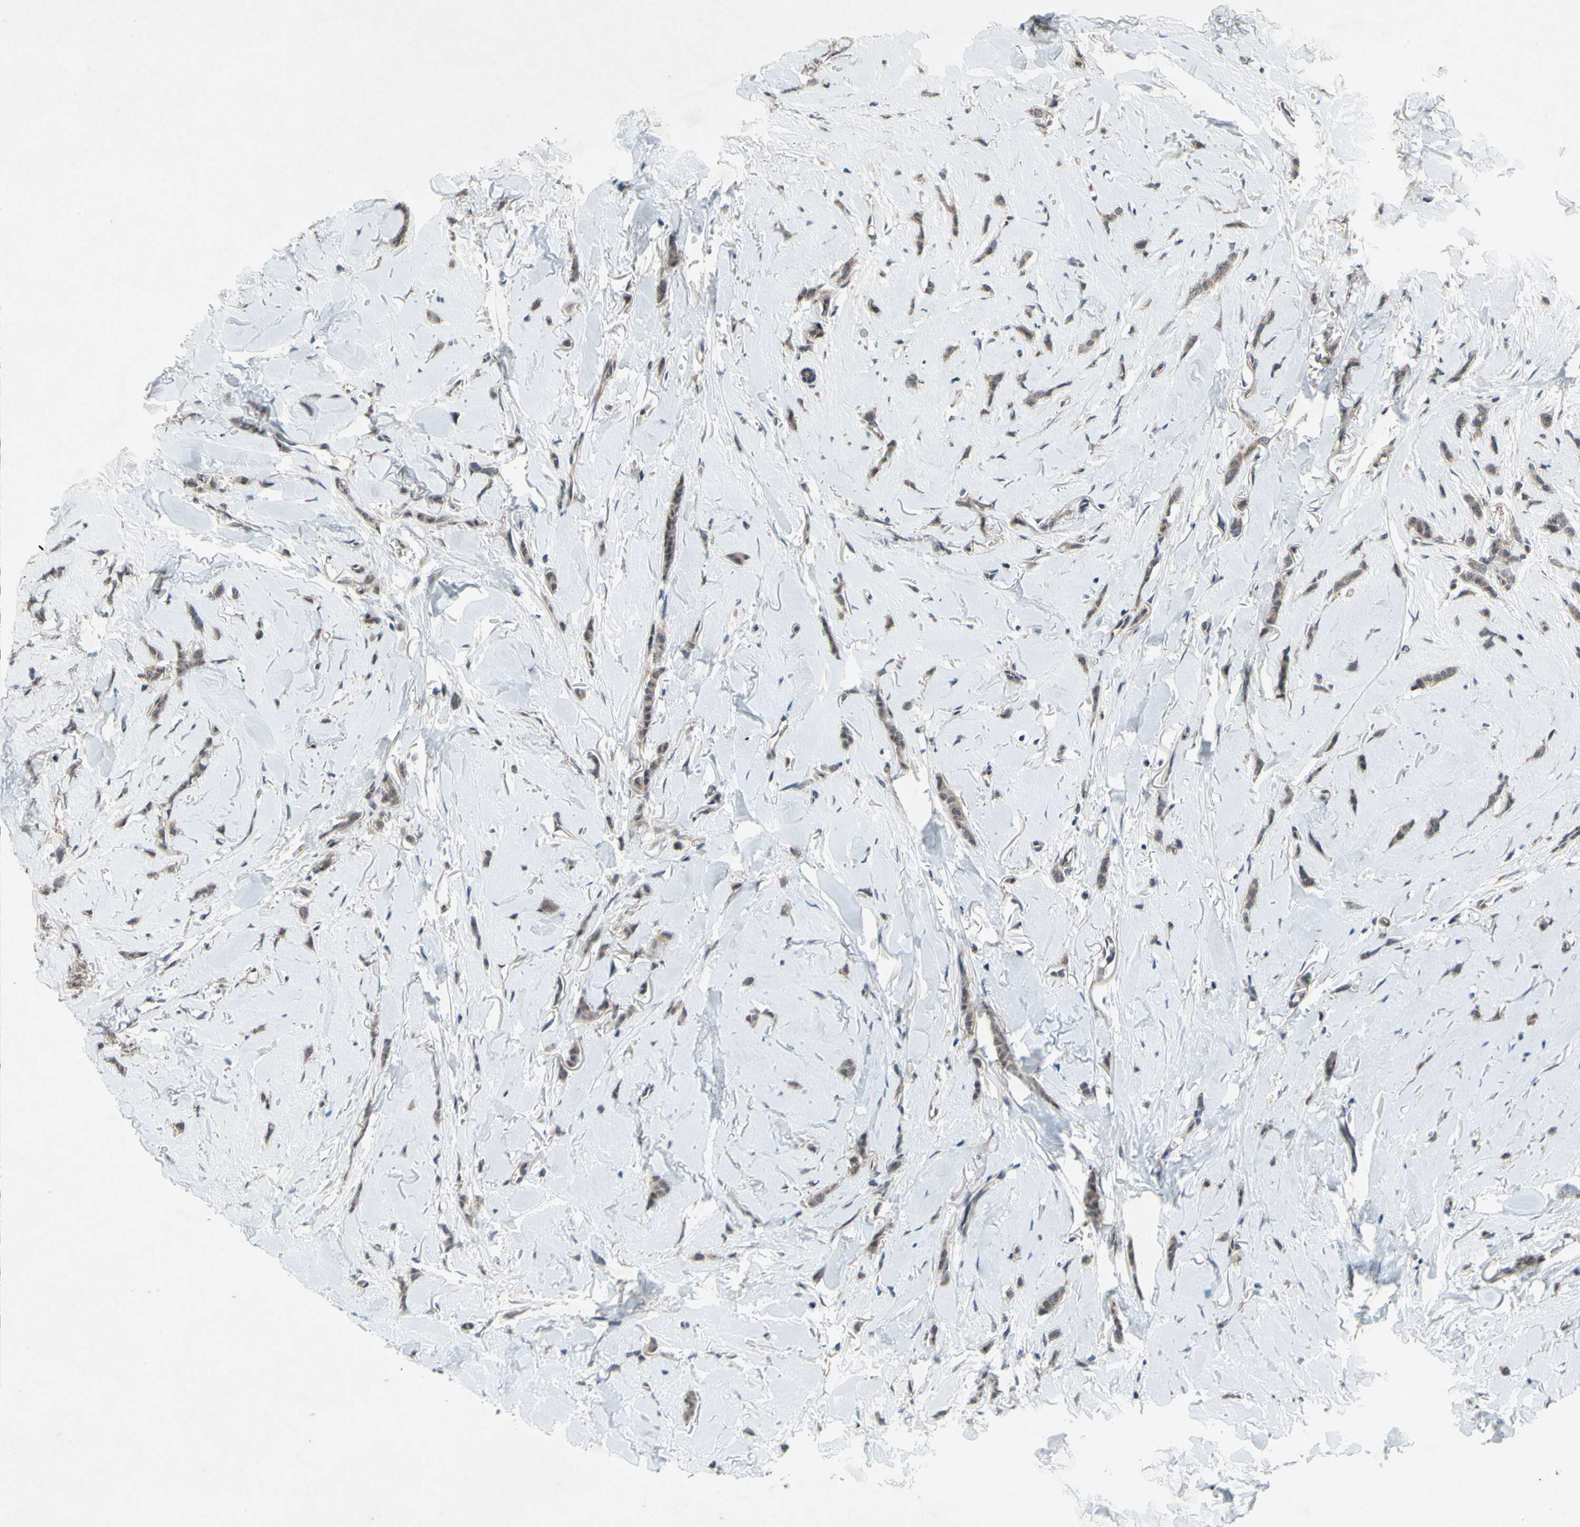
{"staining": {"intensity": "weak", "quantity": ">75%", "location": "cytoplasmic/membranous"}, "tissue": "breast cancer", "cell_type": "Tumor cells", "image_type": "cancer", "snomed": [{"axis": "morphology", "description": "Lobular carcinoma"}, {"axis": "topography", "description": "Skin"}, {"axis": "topography", "description": "Breast"}], "caption": "Immunohistochemical staining of human lobular carcinoma (breast) shows low levels of weak cytoplasmic/membranous expression in about >75% of tumor cells.", "gene": "TRDMT1", "patient": {"sex": "female", "age": 46}}